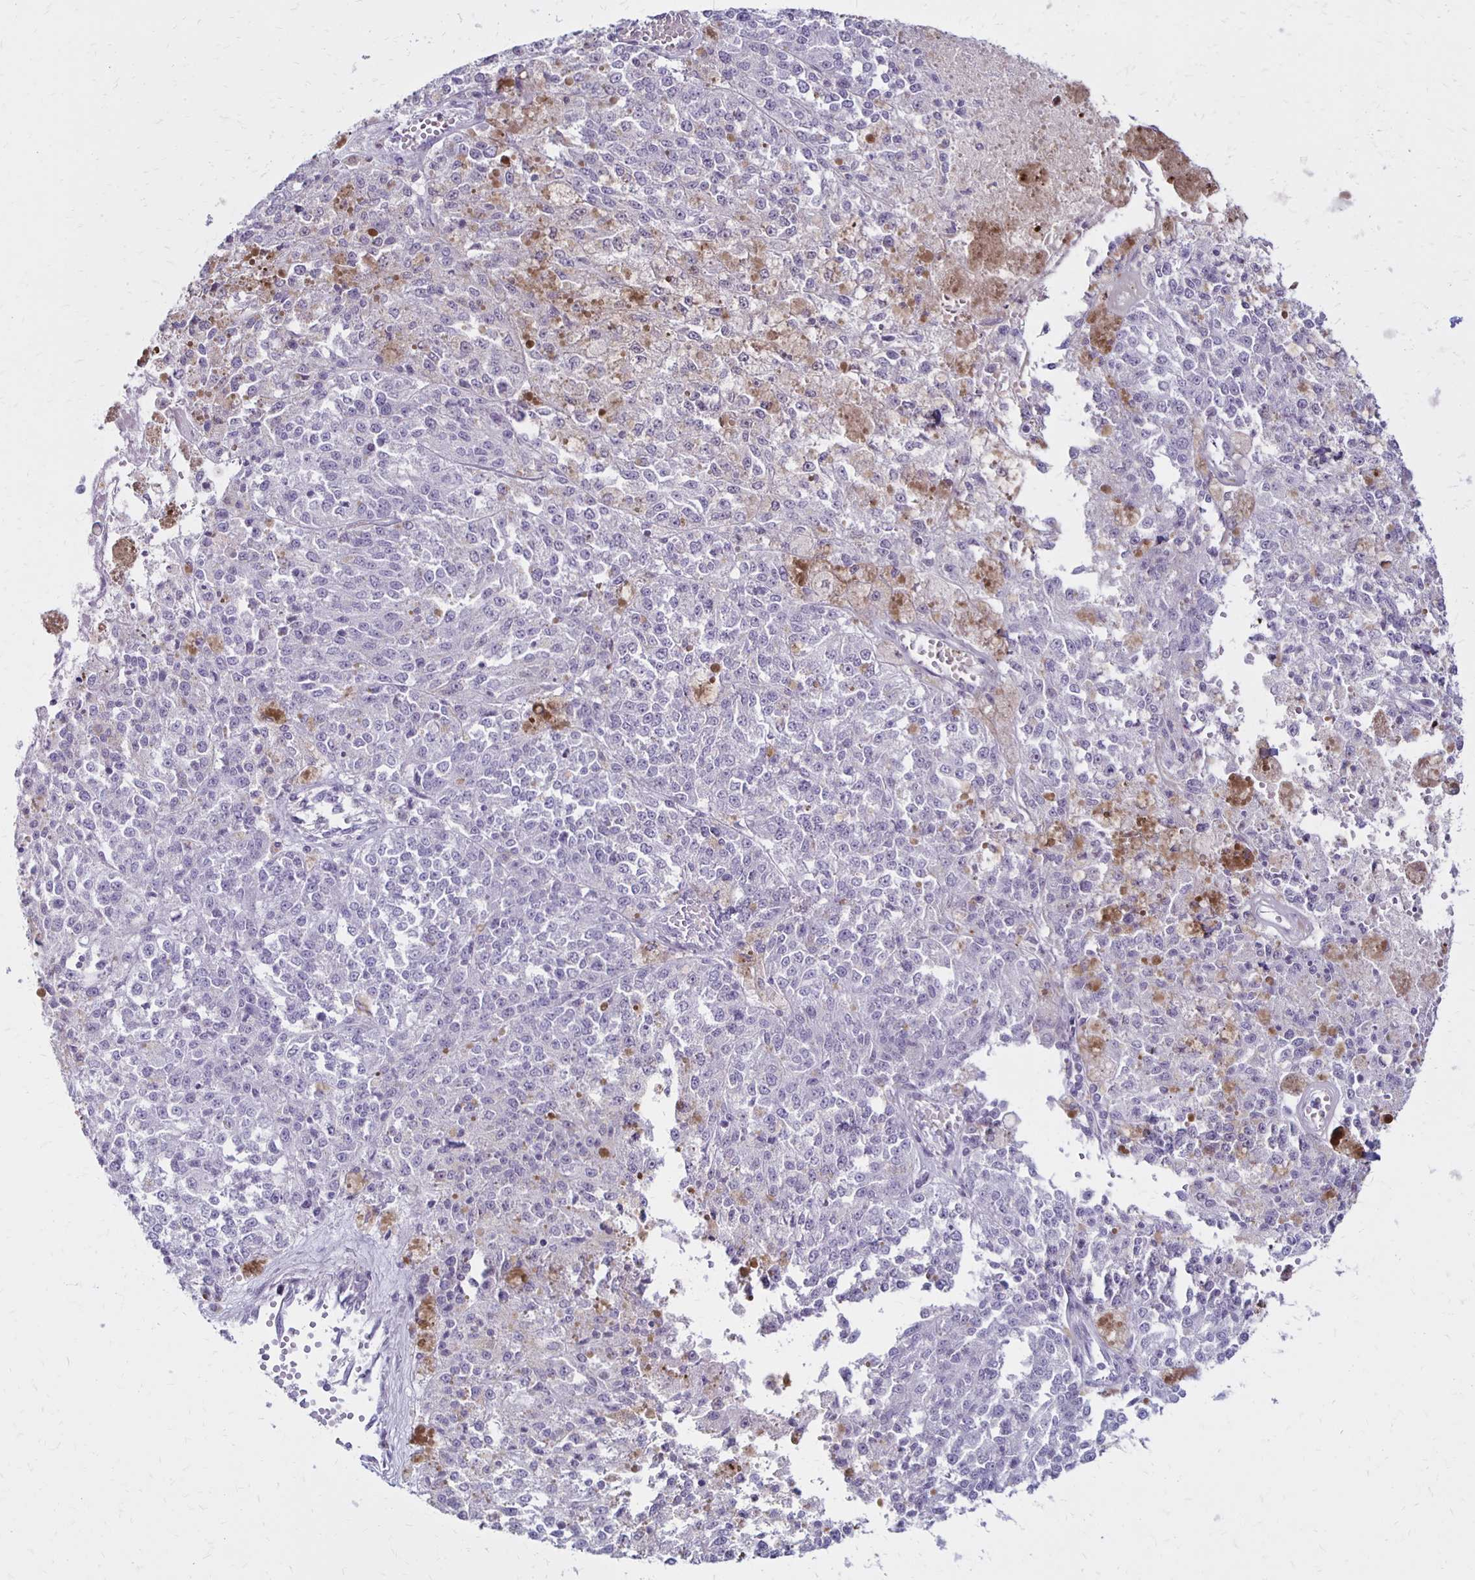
{"staining": {"intensity": "negative", "quantity": "none", "location": "none"}, "tissue": "melanoma", "cell_type": "Tumor cells", "image_type": "cancer", "snomed": [{"axis": "morphology", "description": "Malignant melanoma, Metastatic site"}, {"axis": "topography", "description": "Lymph node"}], "caption": "High power microscopy micrograph of an IHC histopathology image of malignant melanoma (metastatic site), revealing no significant staining in tumor cells.", "gene": "CCL21", "patient": {"sex": "female", "age": 64}}